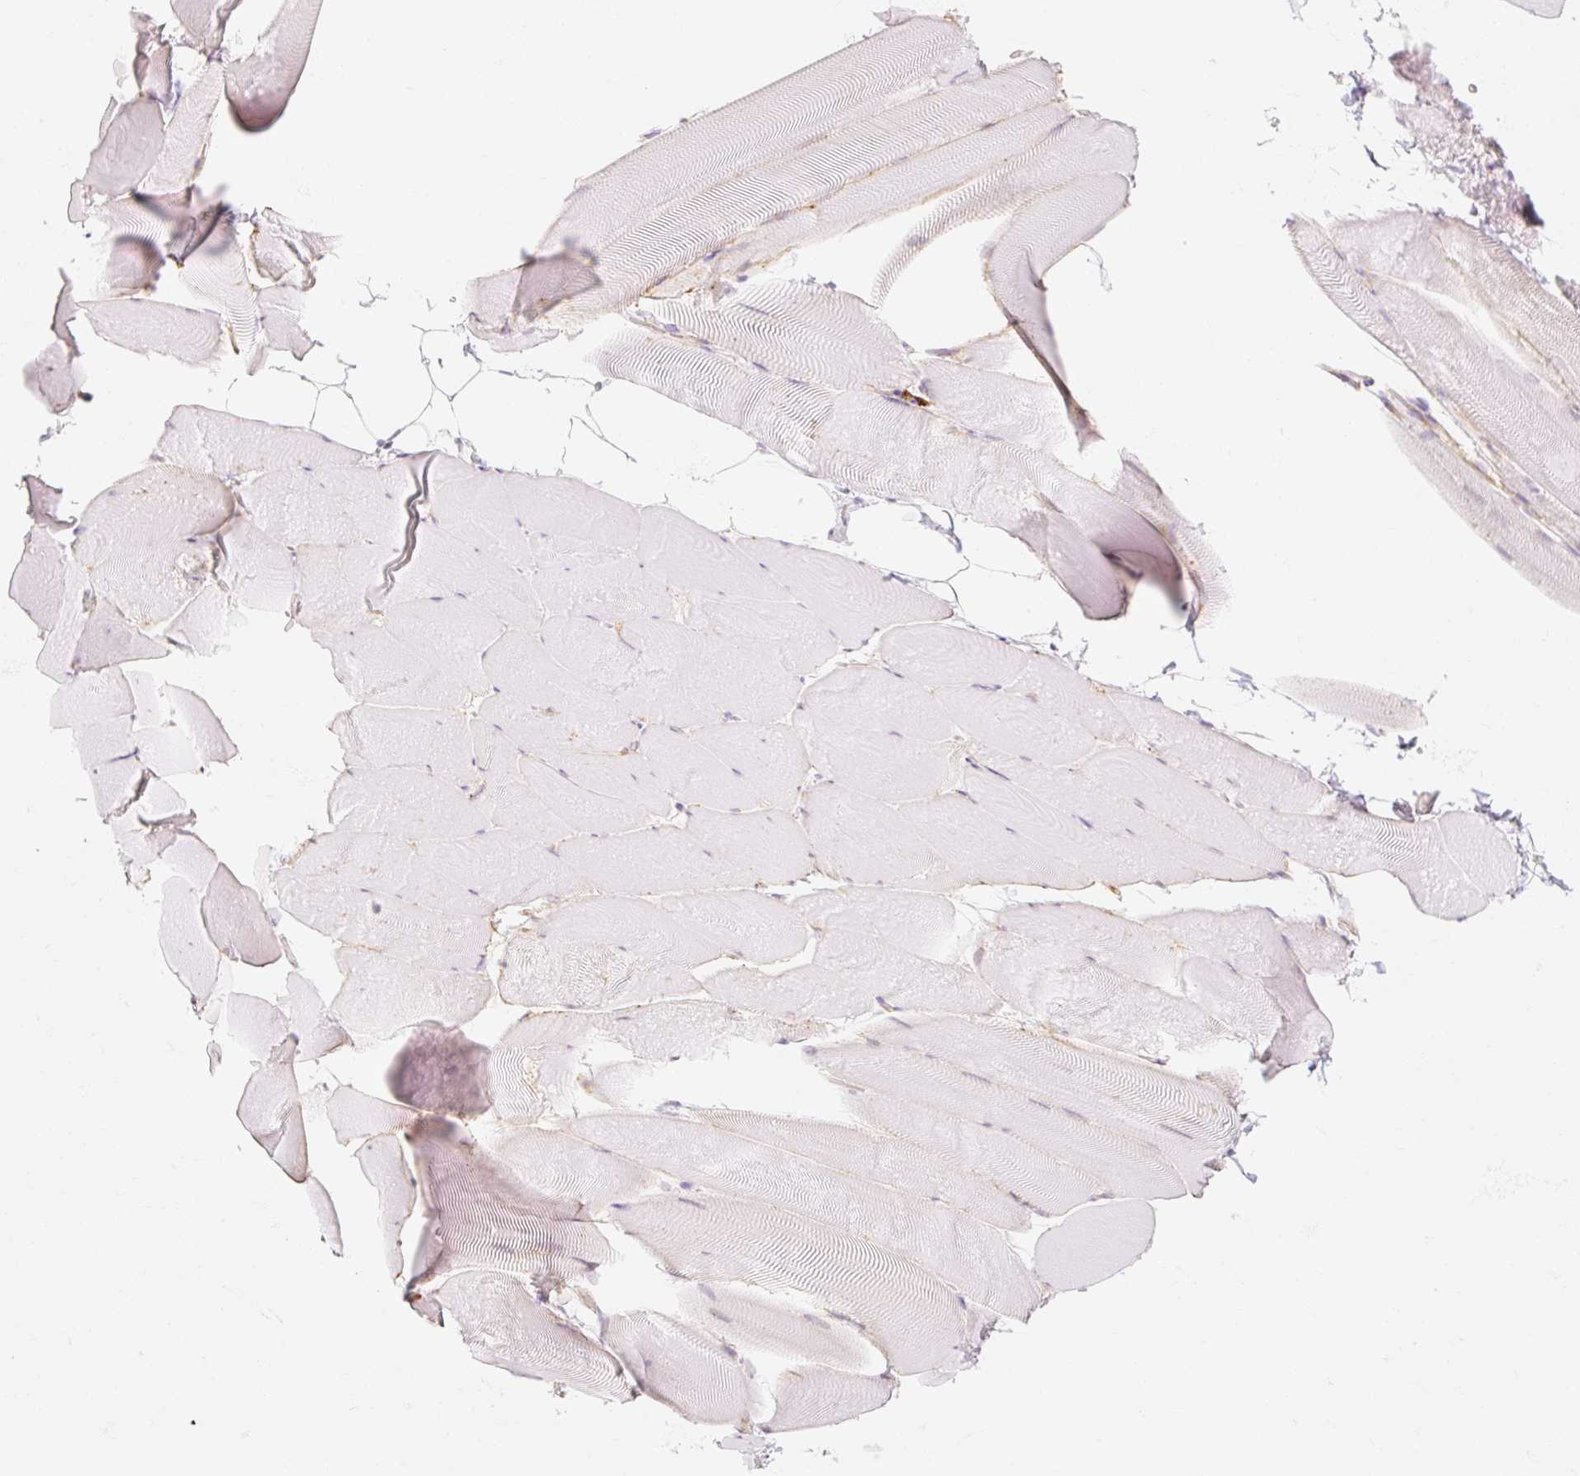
{"staining": {"intensity": "negative", "quantity": "none", "location": "none"}, "tissue": "skeletal muscle", "cell_type": "Myocytes", "image_type": "normal", "snomed": [{"axis": "morphology", "description": "Normal tissue, NOS"}, {"axis": "topography", "description": "Skeletal muscle"}], "caption": "Immunohistochemistry micrograph of normal skeletal muscle stained for a protein (brown), which shows no expression in myocytes.", "gene": "TAF1L", "patient": {"sex": "female", "age": 64}}